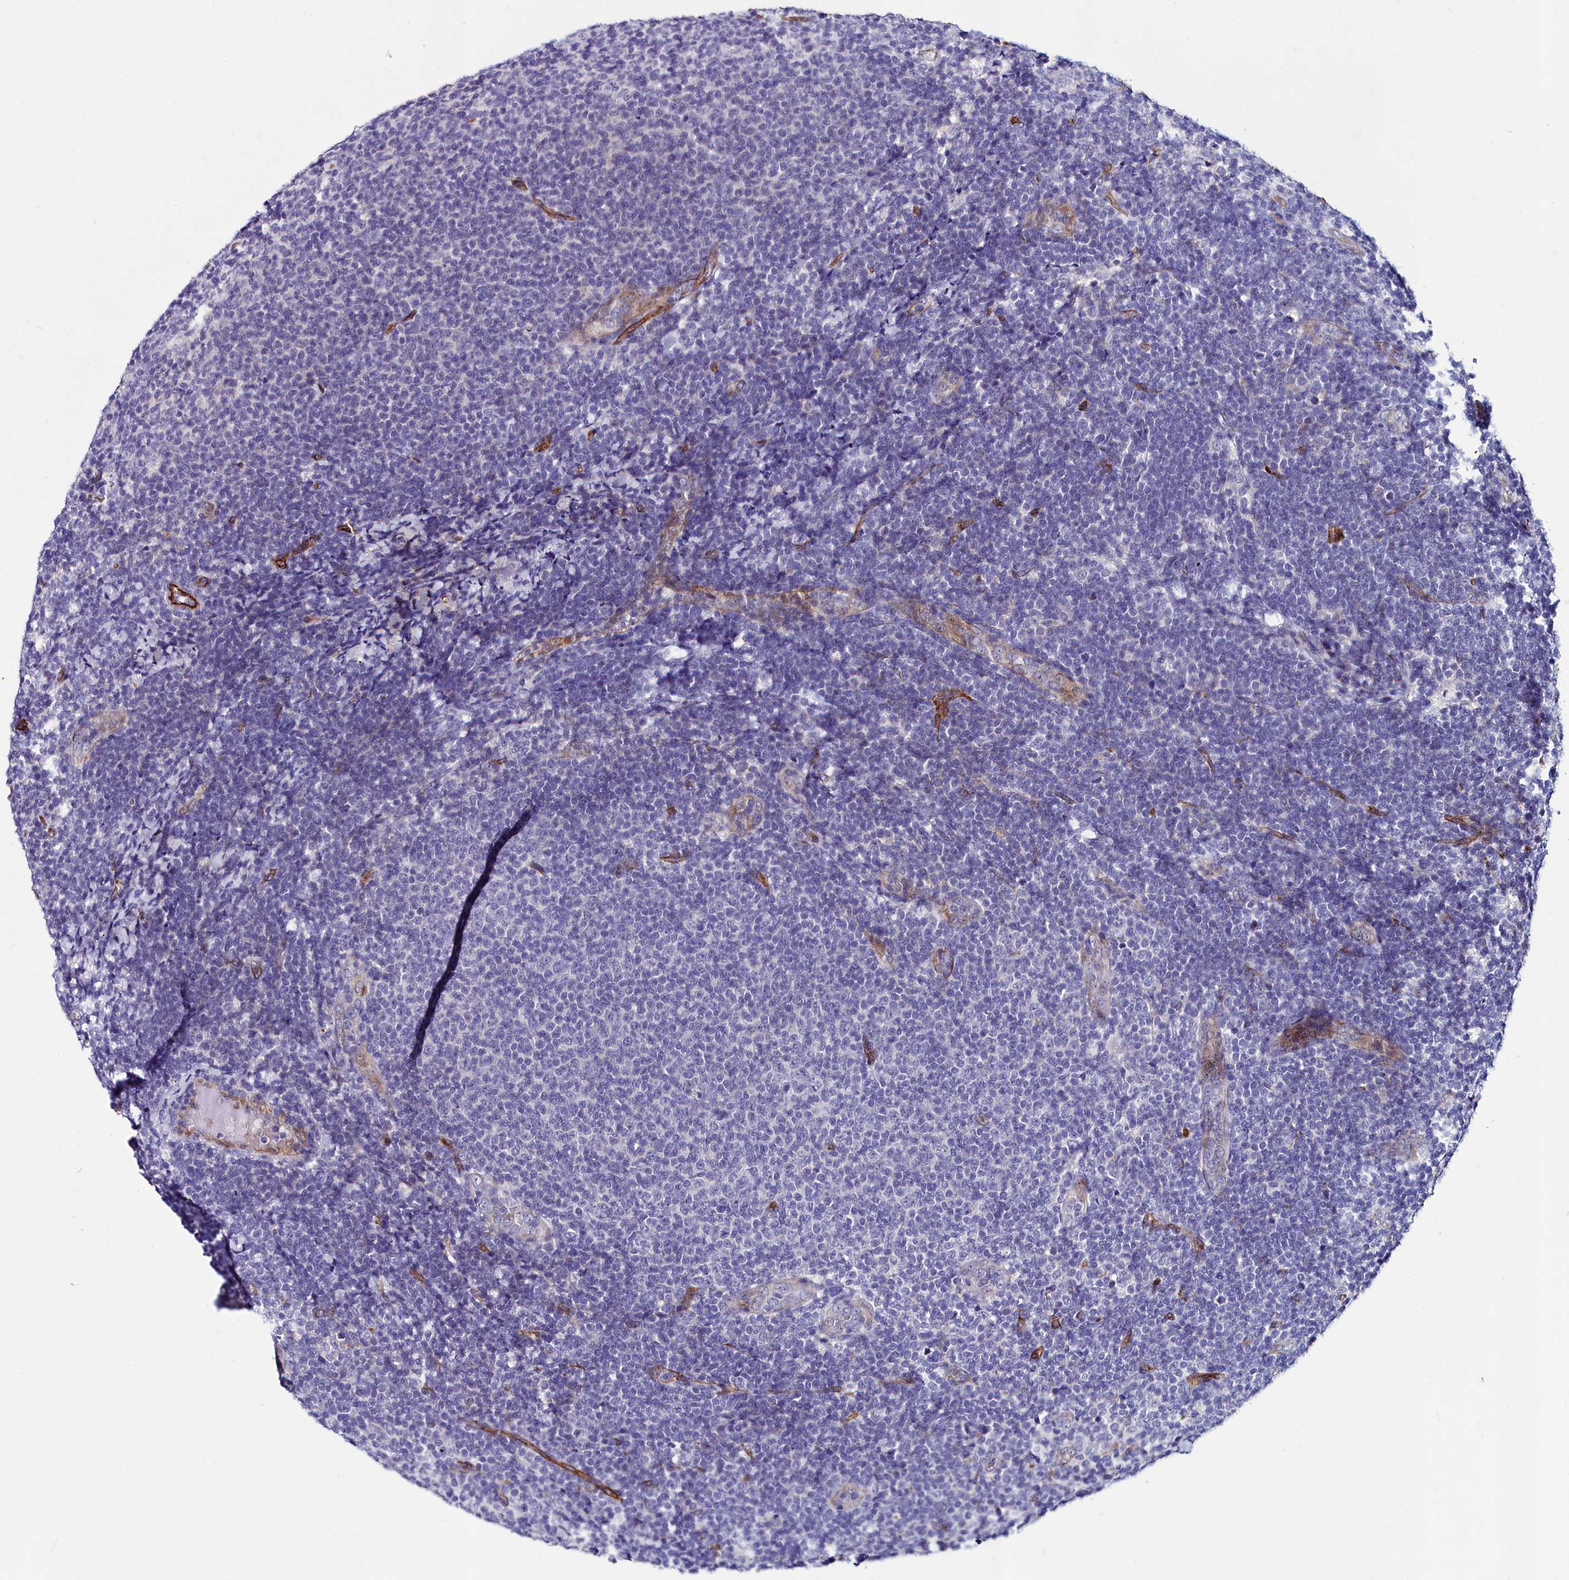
{"staining": {"intensity": "negative", "quantity": "none", "location": "none"}, "tissue": "lymphoma", "cell_type": "Tumor cells", "image_type": "cancer", "snomed": [{"axis": "morphology", "description": "Malignant lymphoma, non-Hodgkin's type, Low grade"}, {"axis": "topography", "description": "Lymph node"}], "caption": "A high-resolution image shows IHC staining of lymphoma, which shows no significant expression in tumor cells.", "gene": "CYP4F11", "patient": {"sex": "male", "age": 66}}